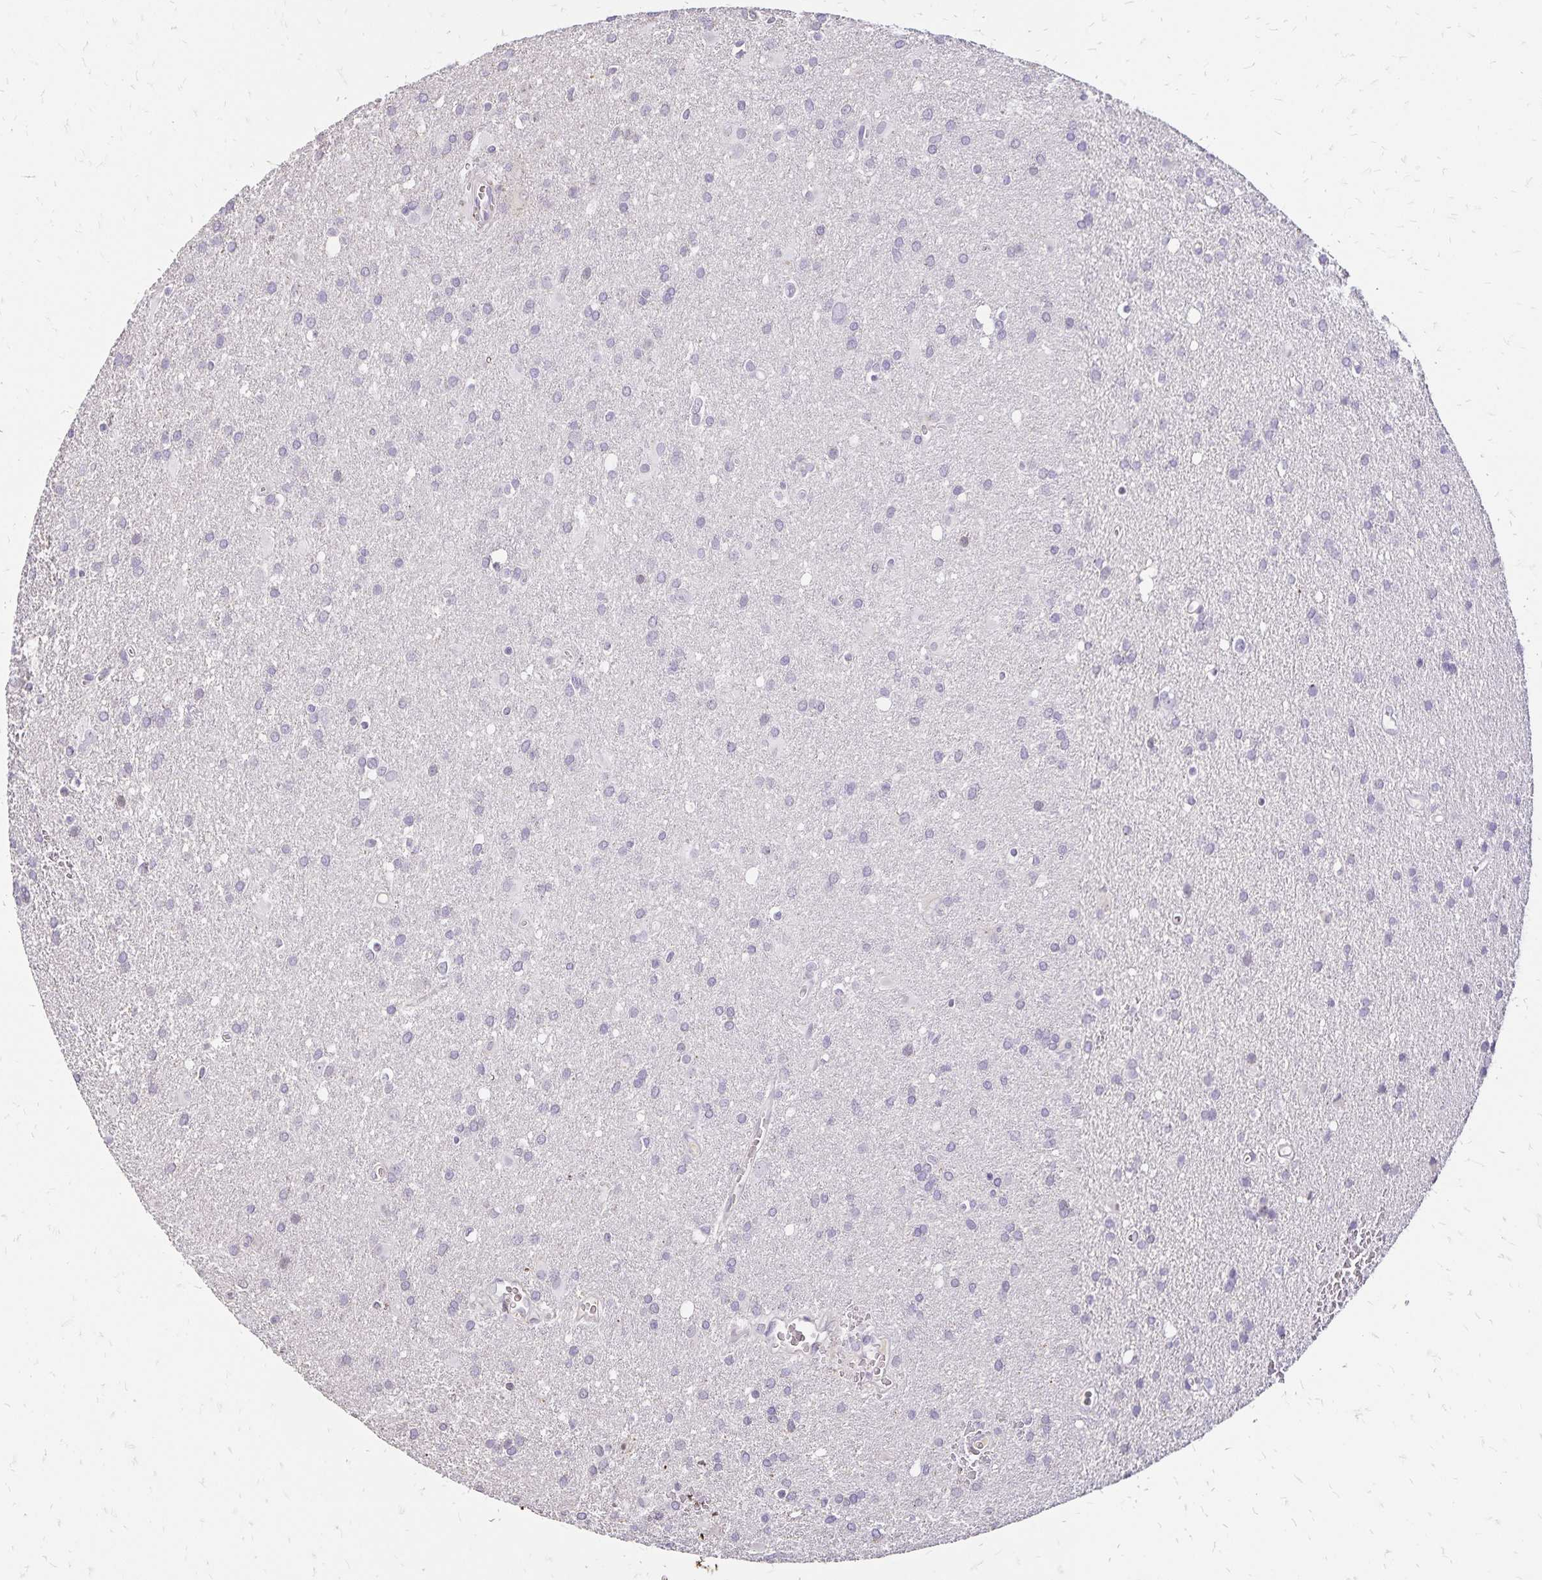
{"staining": {"intensity": "negative", "quantity": "none", "location": "none"}, "tissue": "glioma", "cell_type": "Tumor cells", "image_type": "cancer", "snomed": [{"axis": "morphology", "description": "Glioma, malignant, Low grade"}, {"axis": "topography", "description": "Brain"}], "caption": "This photomicrograph is of glioma stained with IHC to label a protein in brown with the nuclei are counter-stained blue. There is no expression in tumor cells.", "gene": "KISS1", "patient": {"sex": "male", "age": 66}}